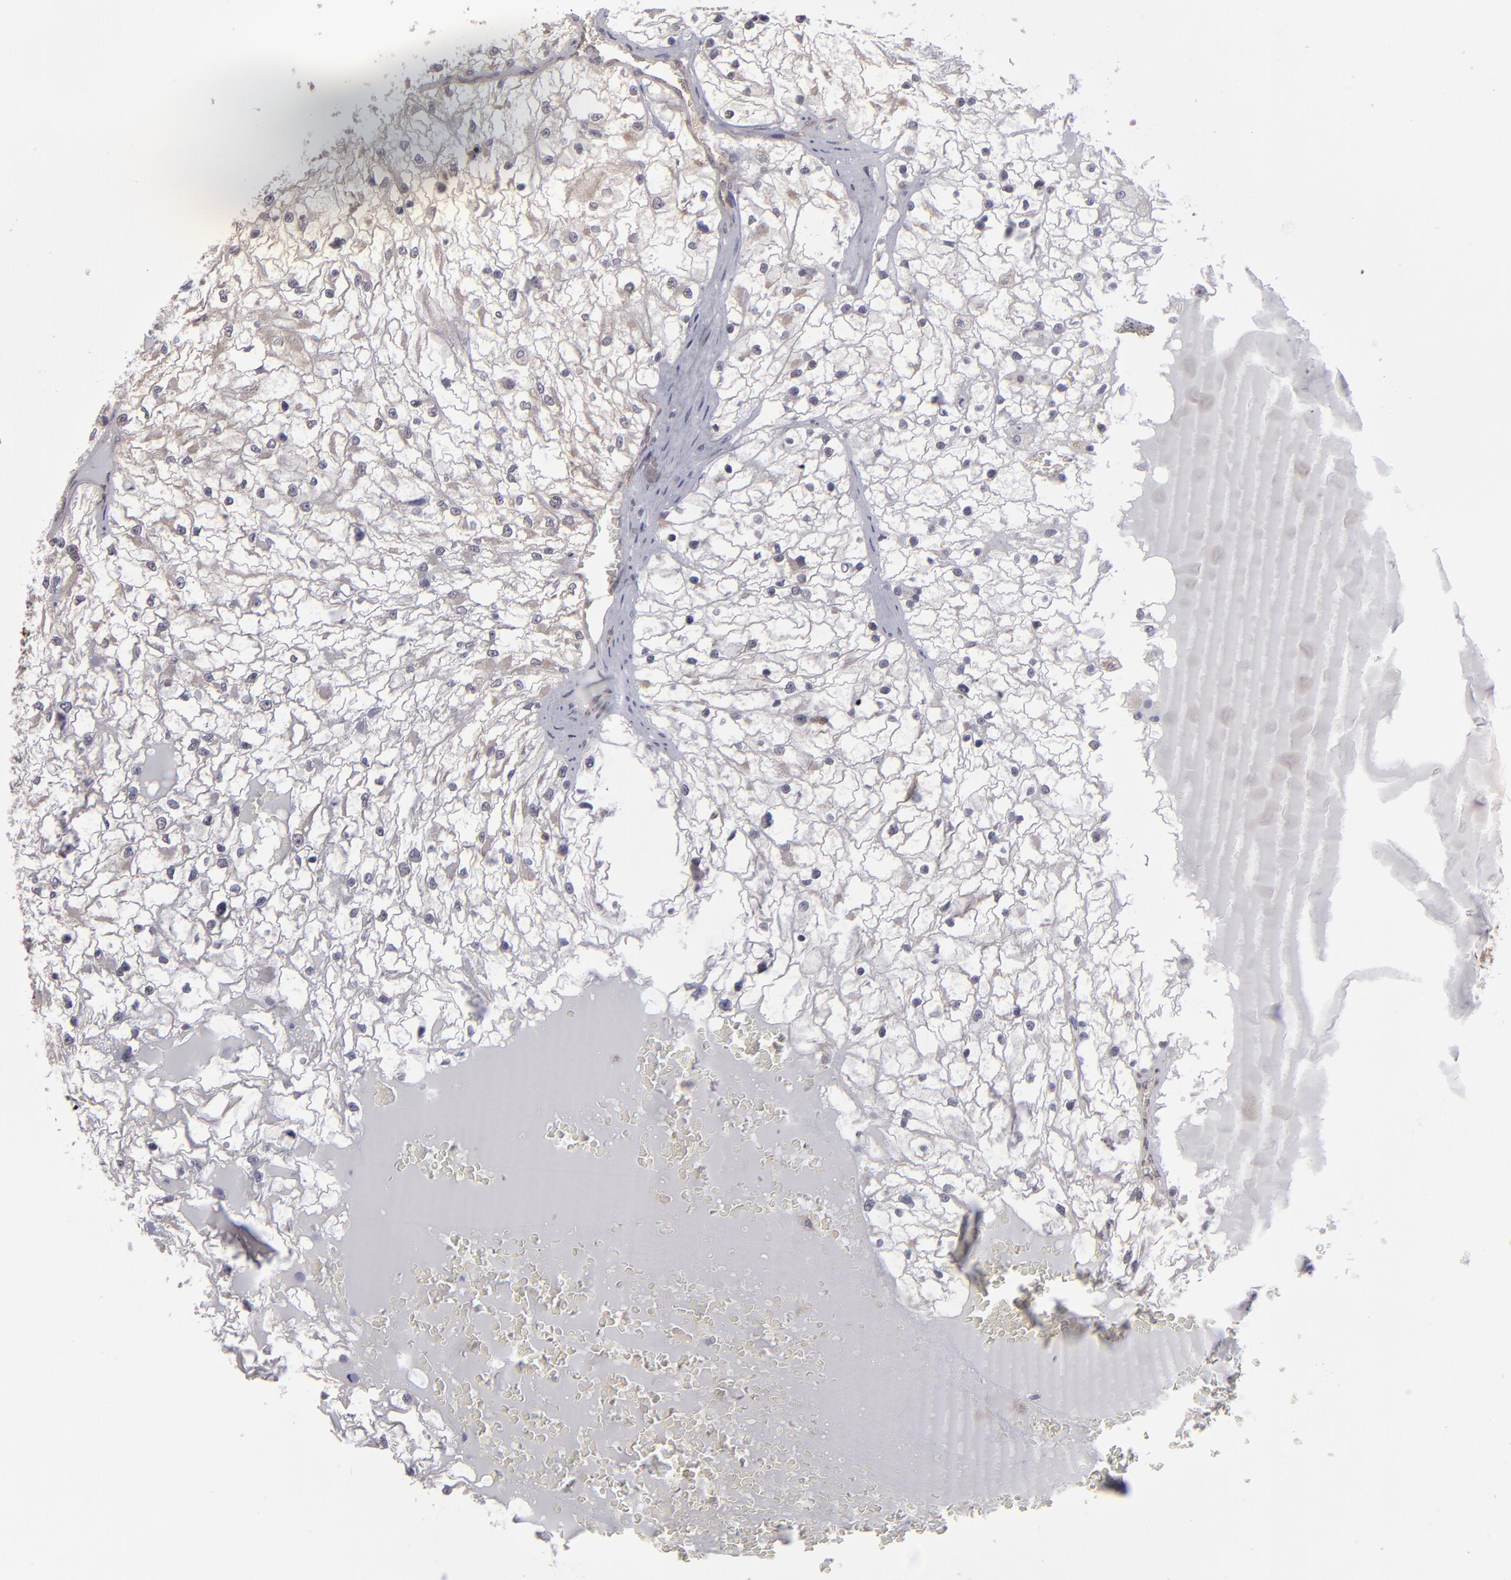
{"staining": {"intensity": "negative", "quantity": "none", "location": "none"}, "tissue": "renal cancer", "cell_type": "Tumor cells", "image_type": "cancer", "snomed": [{"axis": "morphology", "description": "Adenocarcinoma, NOS"}, {"axis": "topography", "description": "Kidney"}], "caption": "High power microscopy photomicrograph of an IHC histopathology image of renal cancer, revealing no significant staining in tumor cells. Brightfield microscopy of IHC stained with DAB (brown) and hematoxylin (blue), captured at high magnification.", "gene": "NDRG2", "patient": {"sex": "male", "age": 61}}